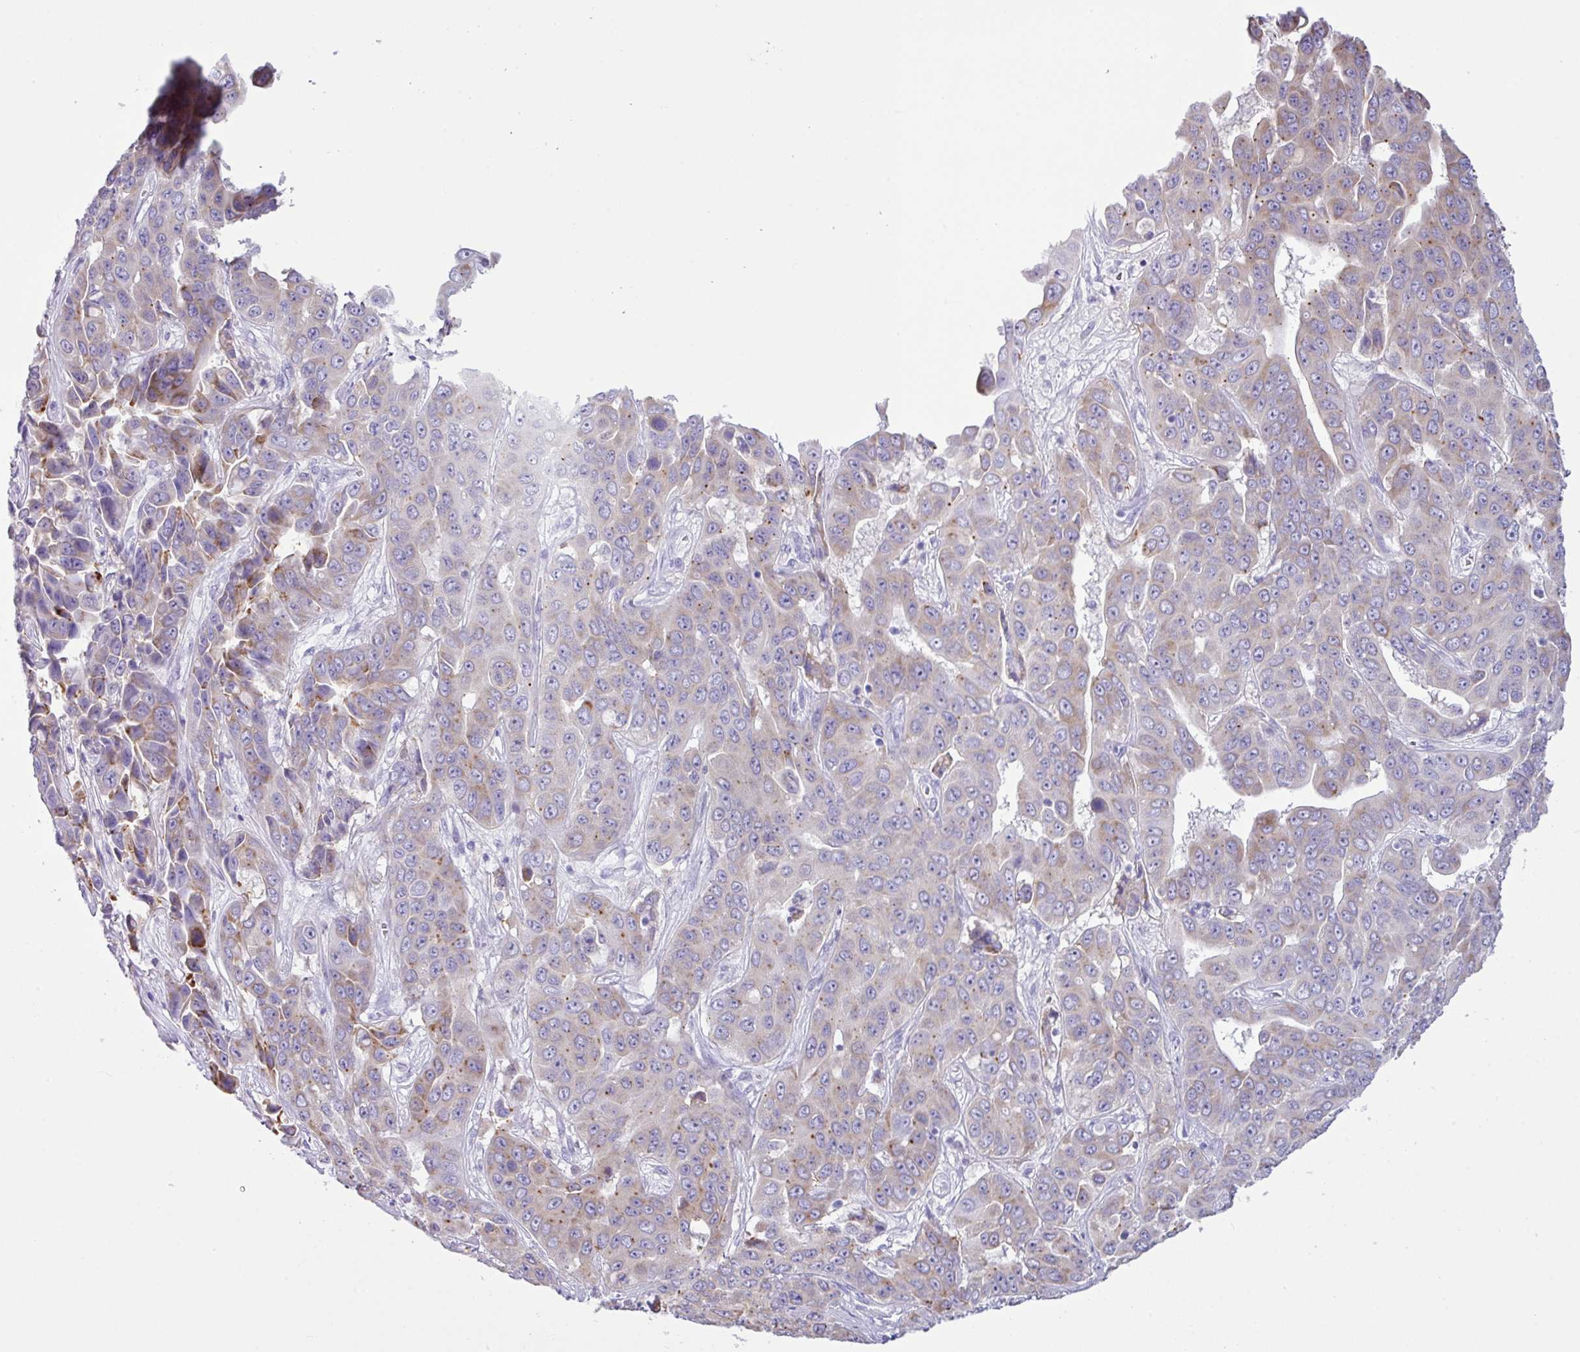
{"staining": {"intensity": "weak", "quantity": "<25%", "location": "cytoplasmic/membranous"}, "tissue": "liver cancer", "cell_type": "Tumor cells", "image_type": "cancer", "snomed": [{"axis": "morphology", "description": "Cholangiocarcinoma"}, {"axis": "topography", "description": "Liver"}], "caption": "This photomicrograph is of cholangiocarcinoma (liver) stained with immunohistochemistry (IHC) to label a protein in brown with the nuclei are counter-stained blue. There is no positivity in tumor cells. (DAB immunohistochemistry, high magnification).", "gene": "RGS21", "patient": {"sex": "female", "age": 52}}